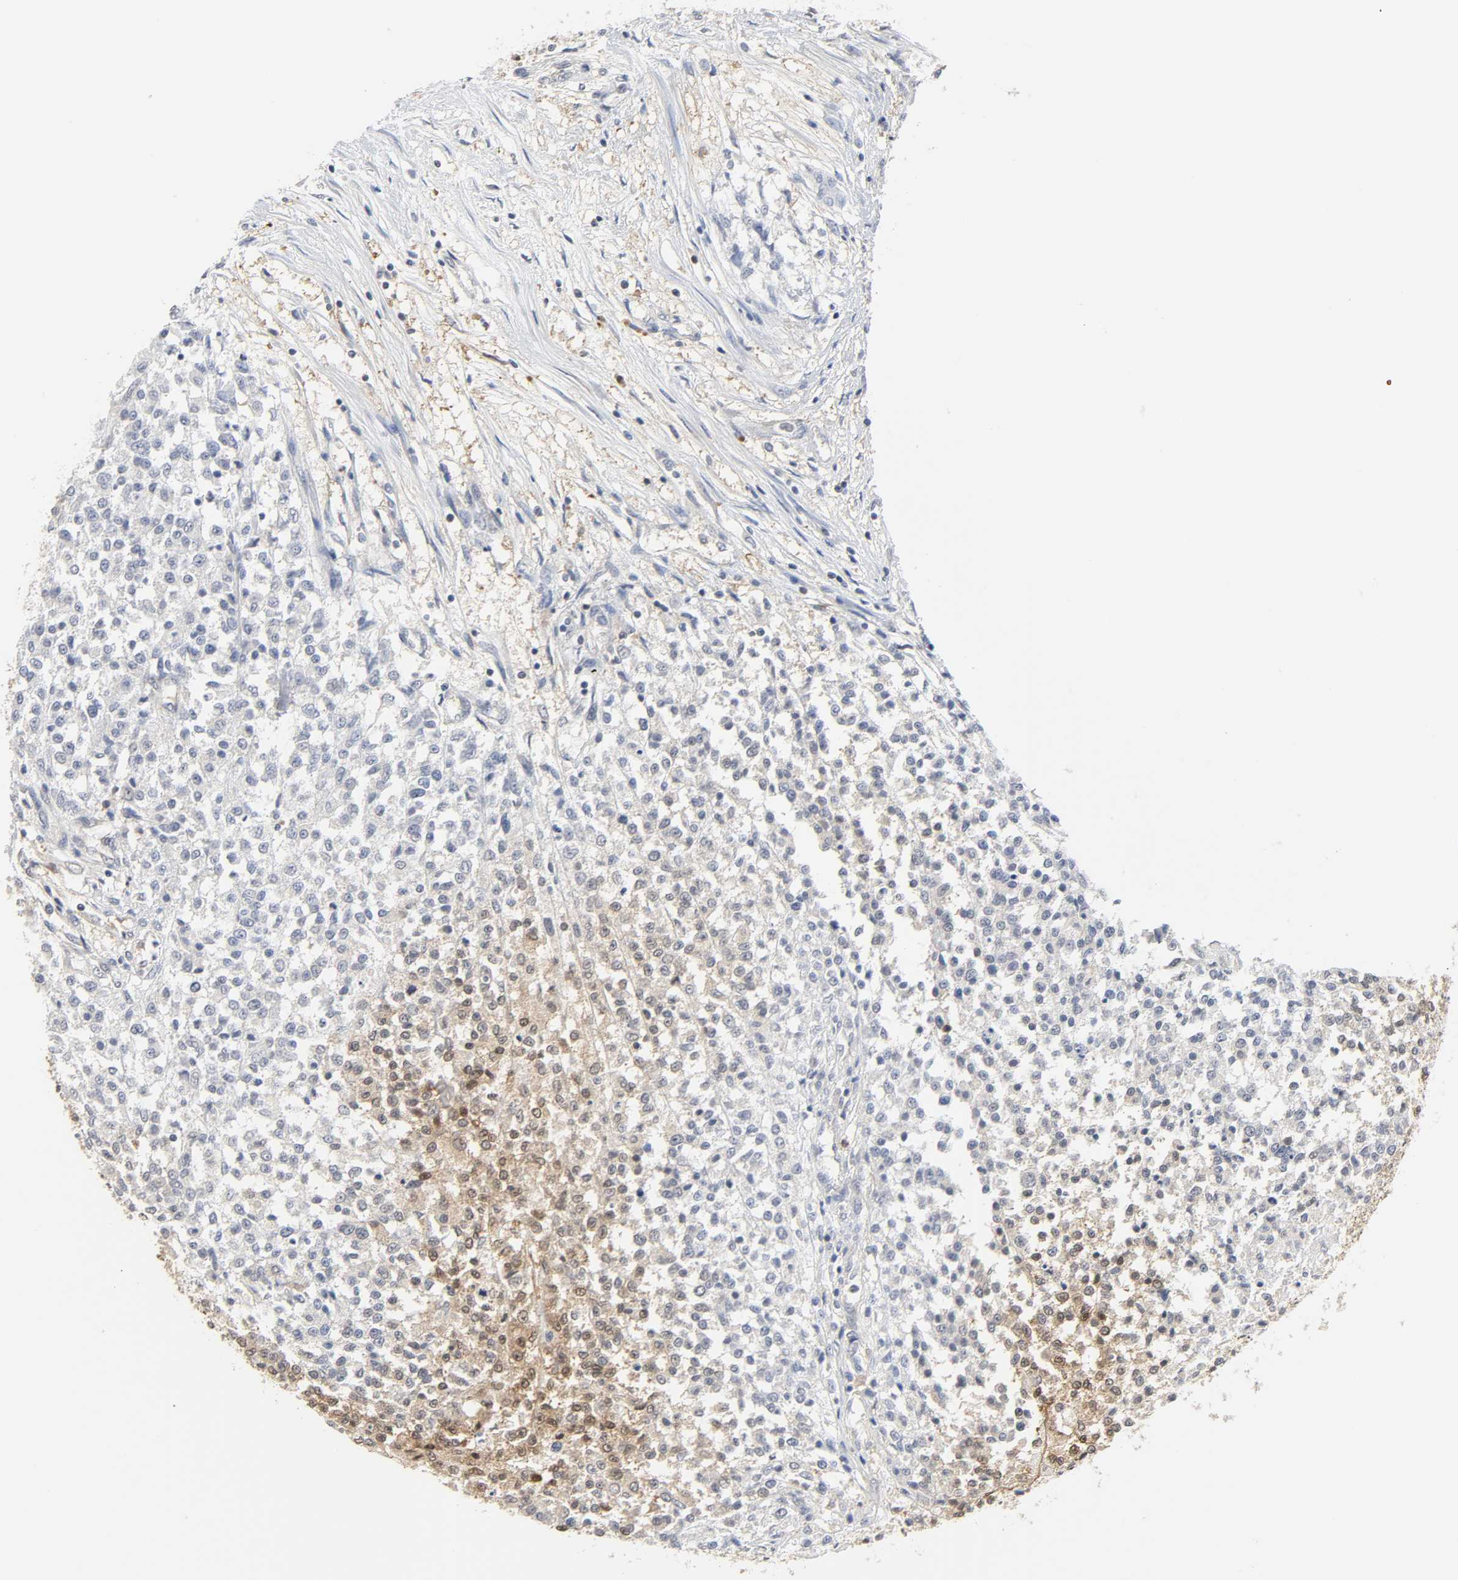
{"staining": {"intensity": "moderate", "quantity": "25%-75%", "location": "cytoplasmic/membranous"}, "tissue": "testis cancer", "cell_type": "Tumor cells", "image_type": "cancer", "snomed": [{"axis": "morphology", "description": "Seminoma, NOS"}, {"axis": "topography", "description": "Testis"}], "caption": "A brown stain labels moderate cytoplasmic/membranous expression of a protein in testis seminoma tumor cells. The staining was performed using DAB (3,3'-diaminobenzidine) to visualize the protein expression in brown, while the nuclei were stained in blue with hematoxylin (Magnification: 20x).", "gene": "MIF", "patient": {"sex": "male", "age": 59}}